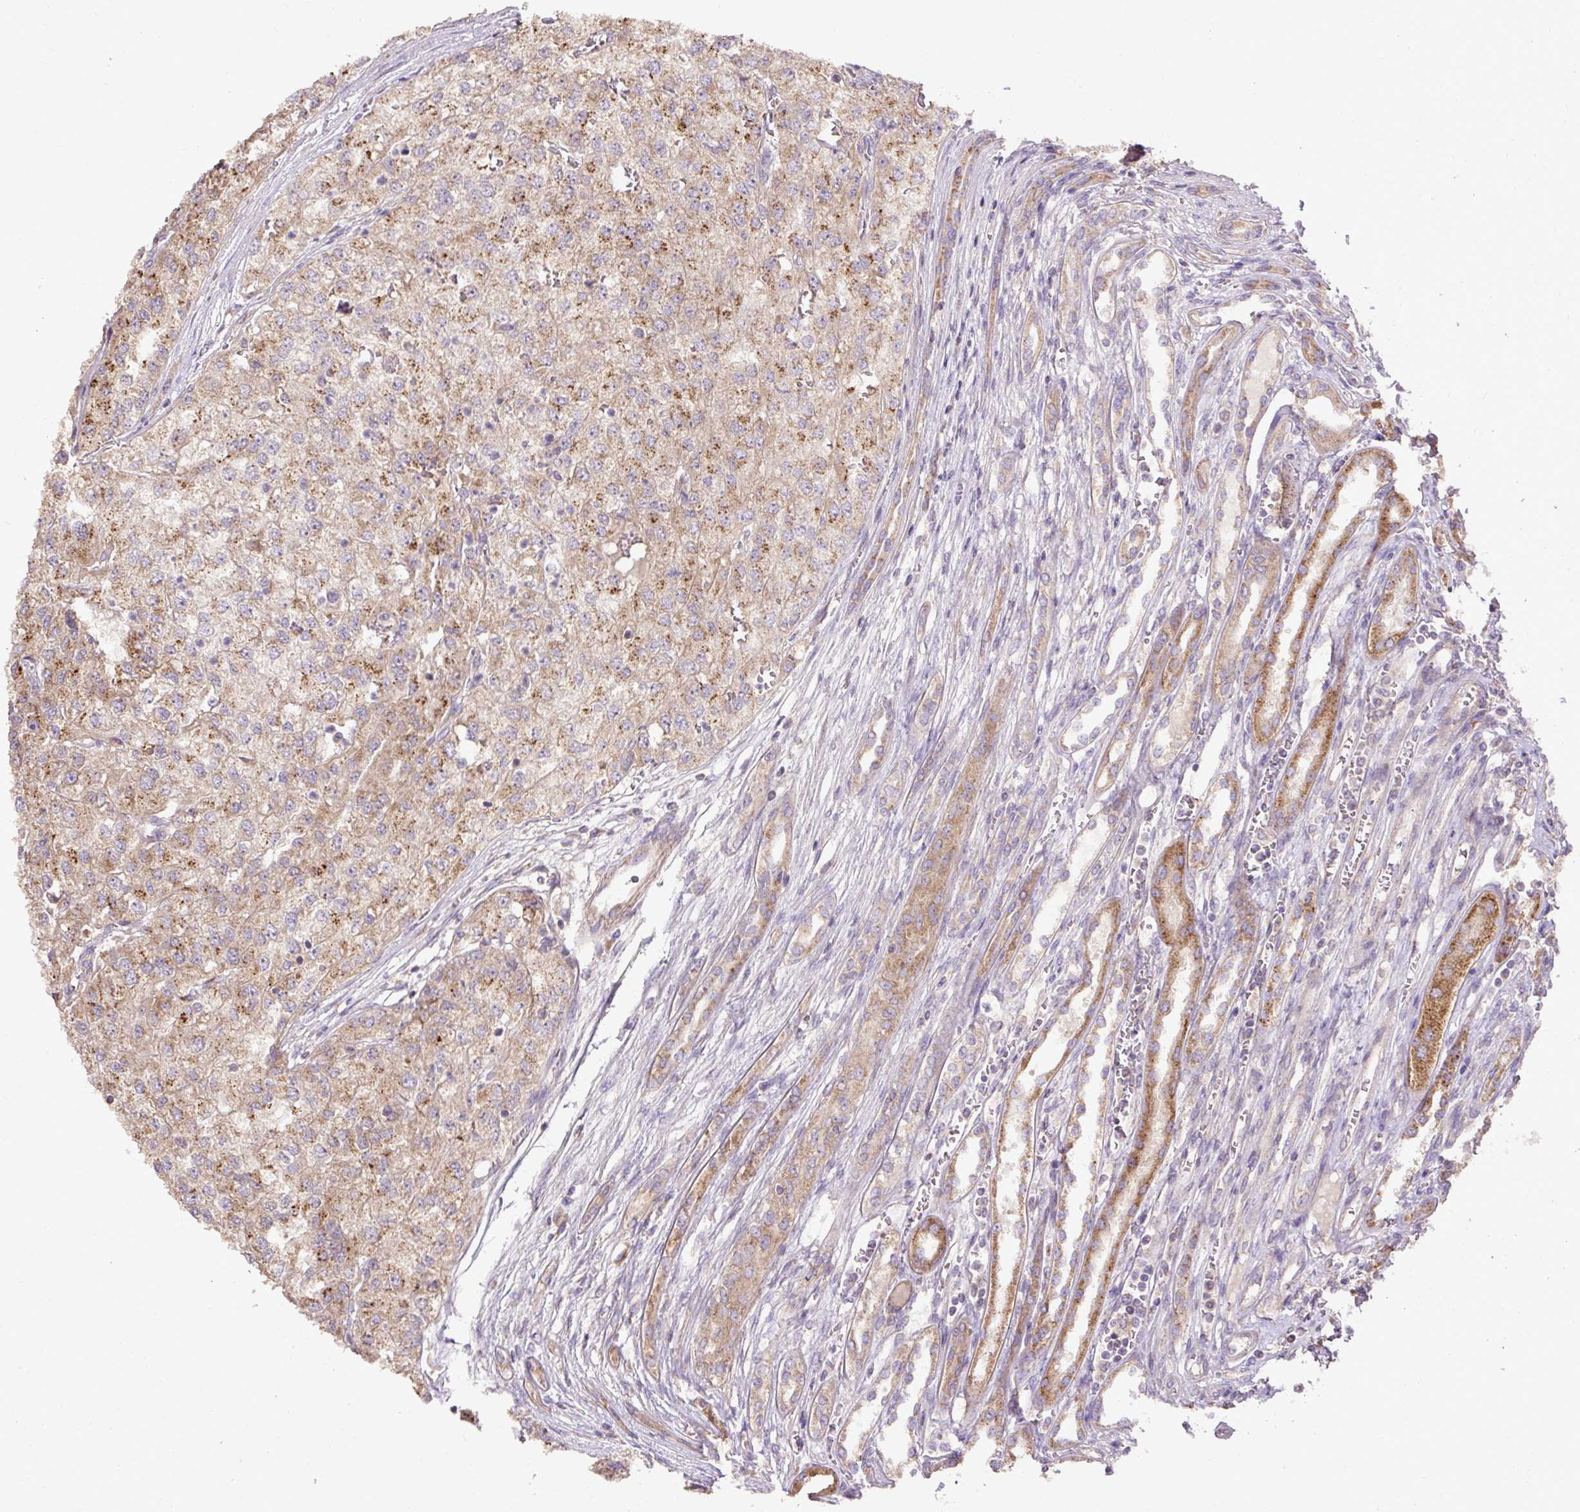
{"staining": {"intensity": "moderate", "quantity": "25%-75%", "location": "cytoplasmic/membranous"}, "tissue": "renal cancer", "cell_type": "Tumor cells", "image_type": "cancer", "snomed": [{"axis": "morphology", "description": "Adenocarcinoma, NOS"}, {"axis": "topography", "description": "Kidney"}], "caption": "Immunohistochemistry image of neoplastic tissue: human renal adenocarcinoma stained using IHC demonstrates medium levels of moderate protein expression localized specifically in the cytoplasmic/membranous of tumor cells, appearing as a cytoplasmic/membranous brown color.", "gene": "ABR", "patient": {"sex": "female", "age": 54}}